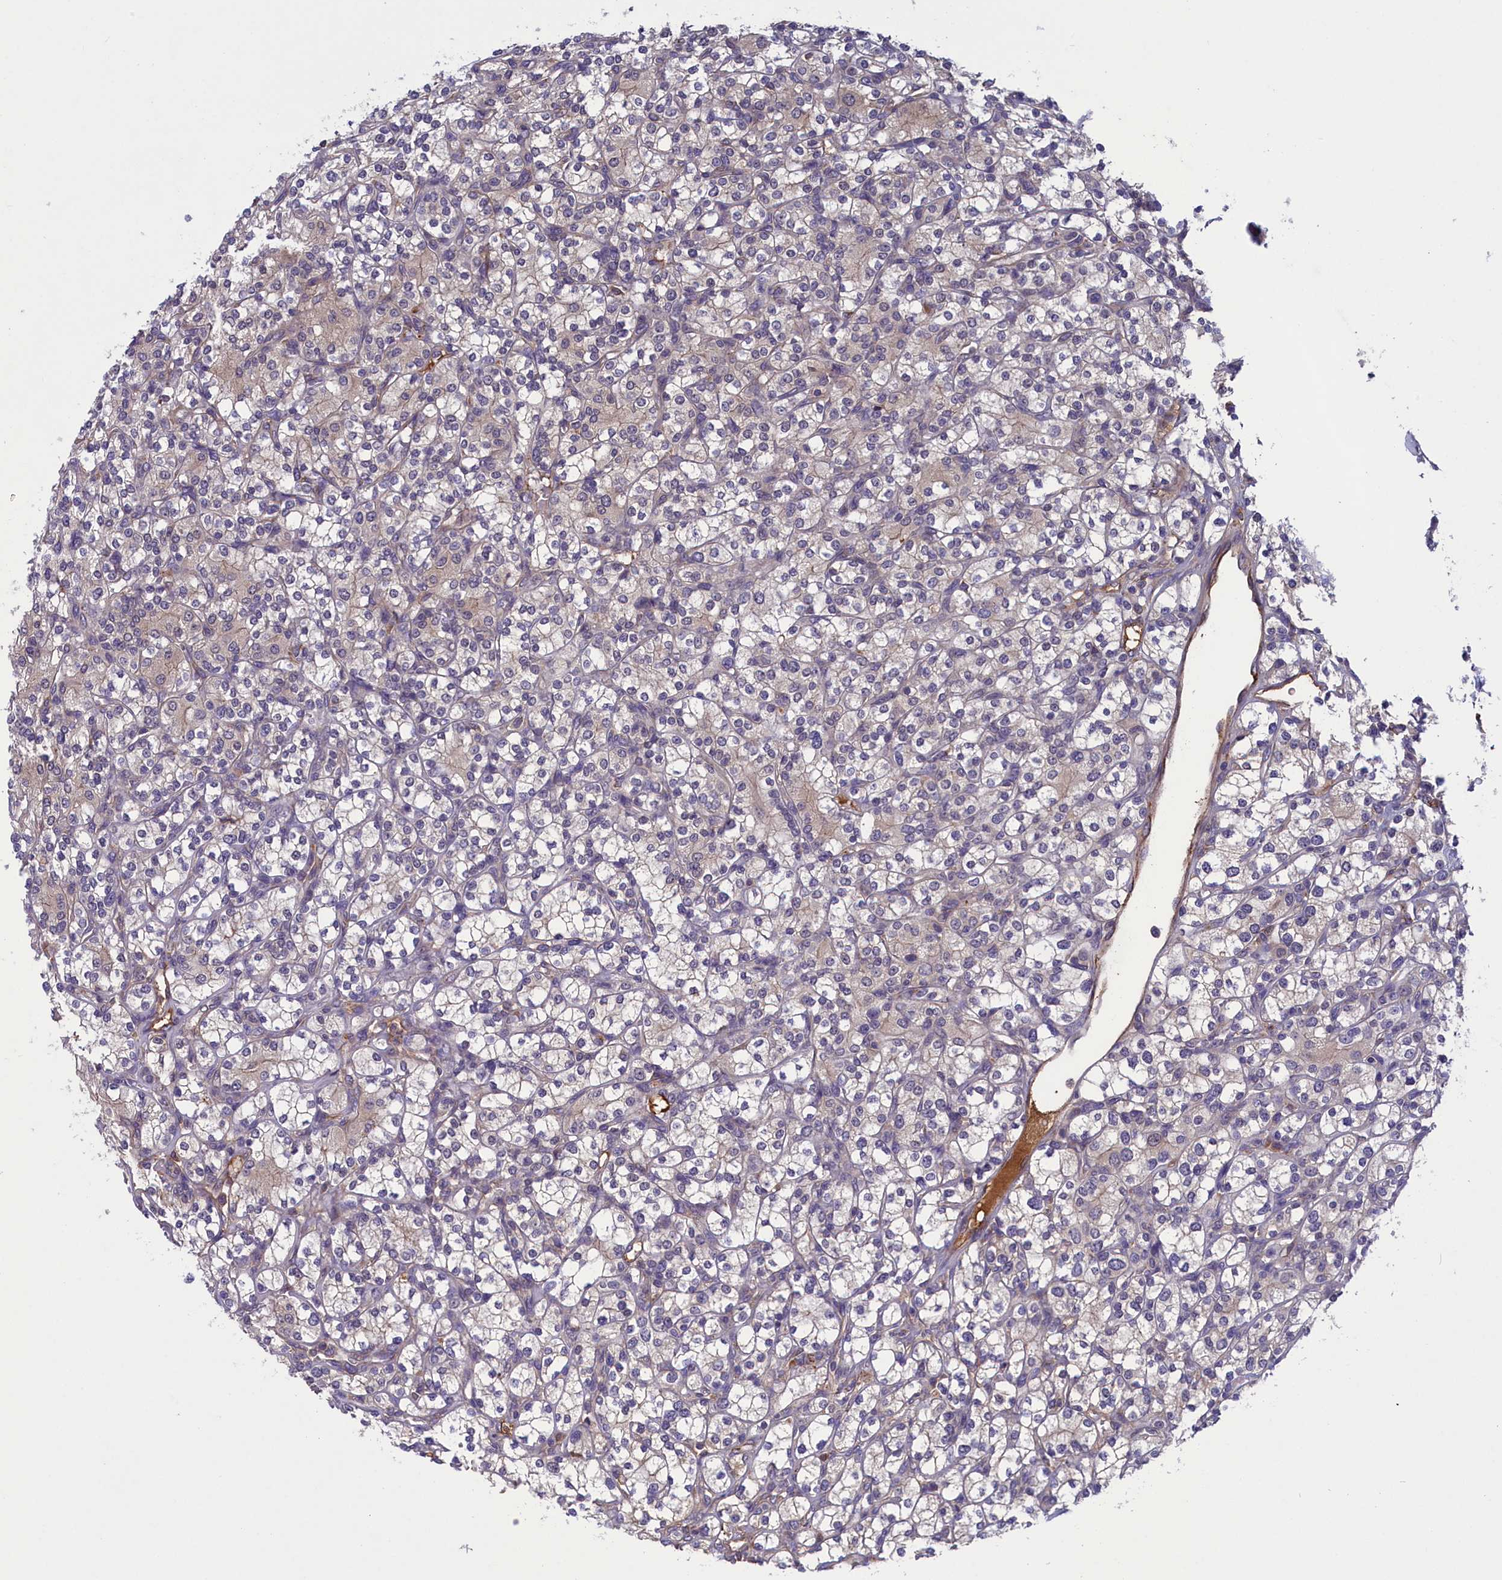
{"staining": {"intensity": "weak", "quantity": "<25%", "location": "cytoplasmic/membranous"}, "tissue": "renal cancer", "cell_type": "Tumor cells", "image_type": "cancer", "snomed": [{"axis": "morphology", "description": "Adenocarcinoma, NOS"}, {"axis": "topography", "description": "Kidney"}], "caption": "Protein analysis of renal cancer displays no significant positivity in tumor cells. (Brightfield microscopy of DAB (3,3'-diaminobenzidine) immunohistochemistry (IHC) at high magnification).", "gene": "STYX", "patient": {"sex": "male", "age": 77}}